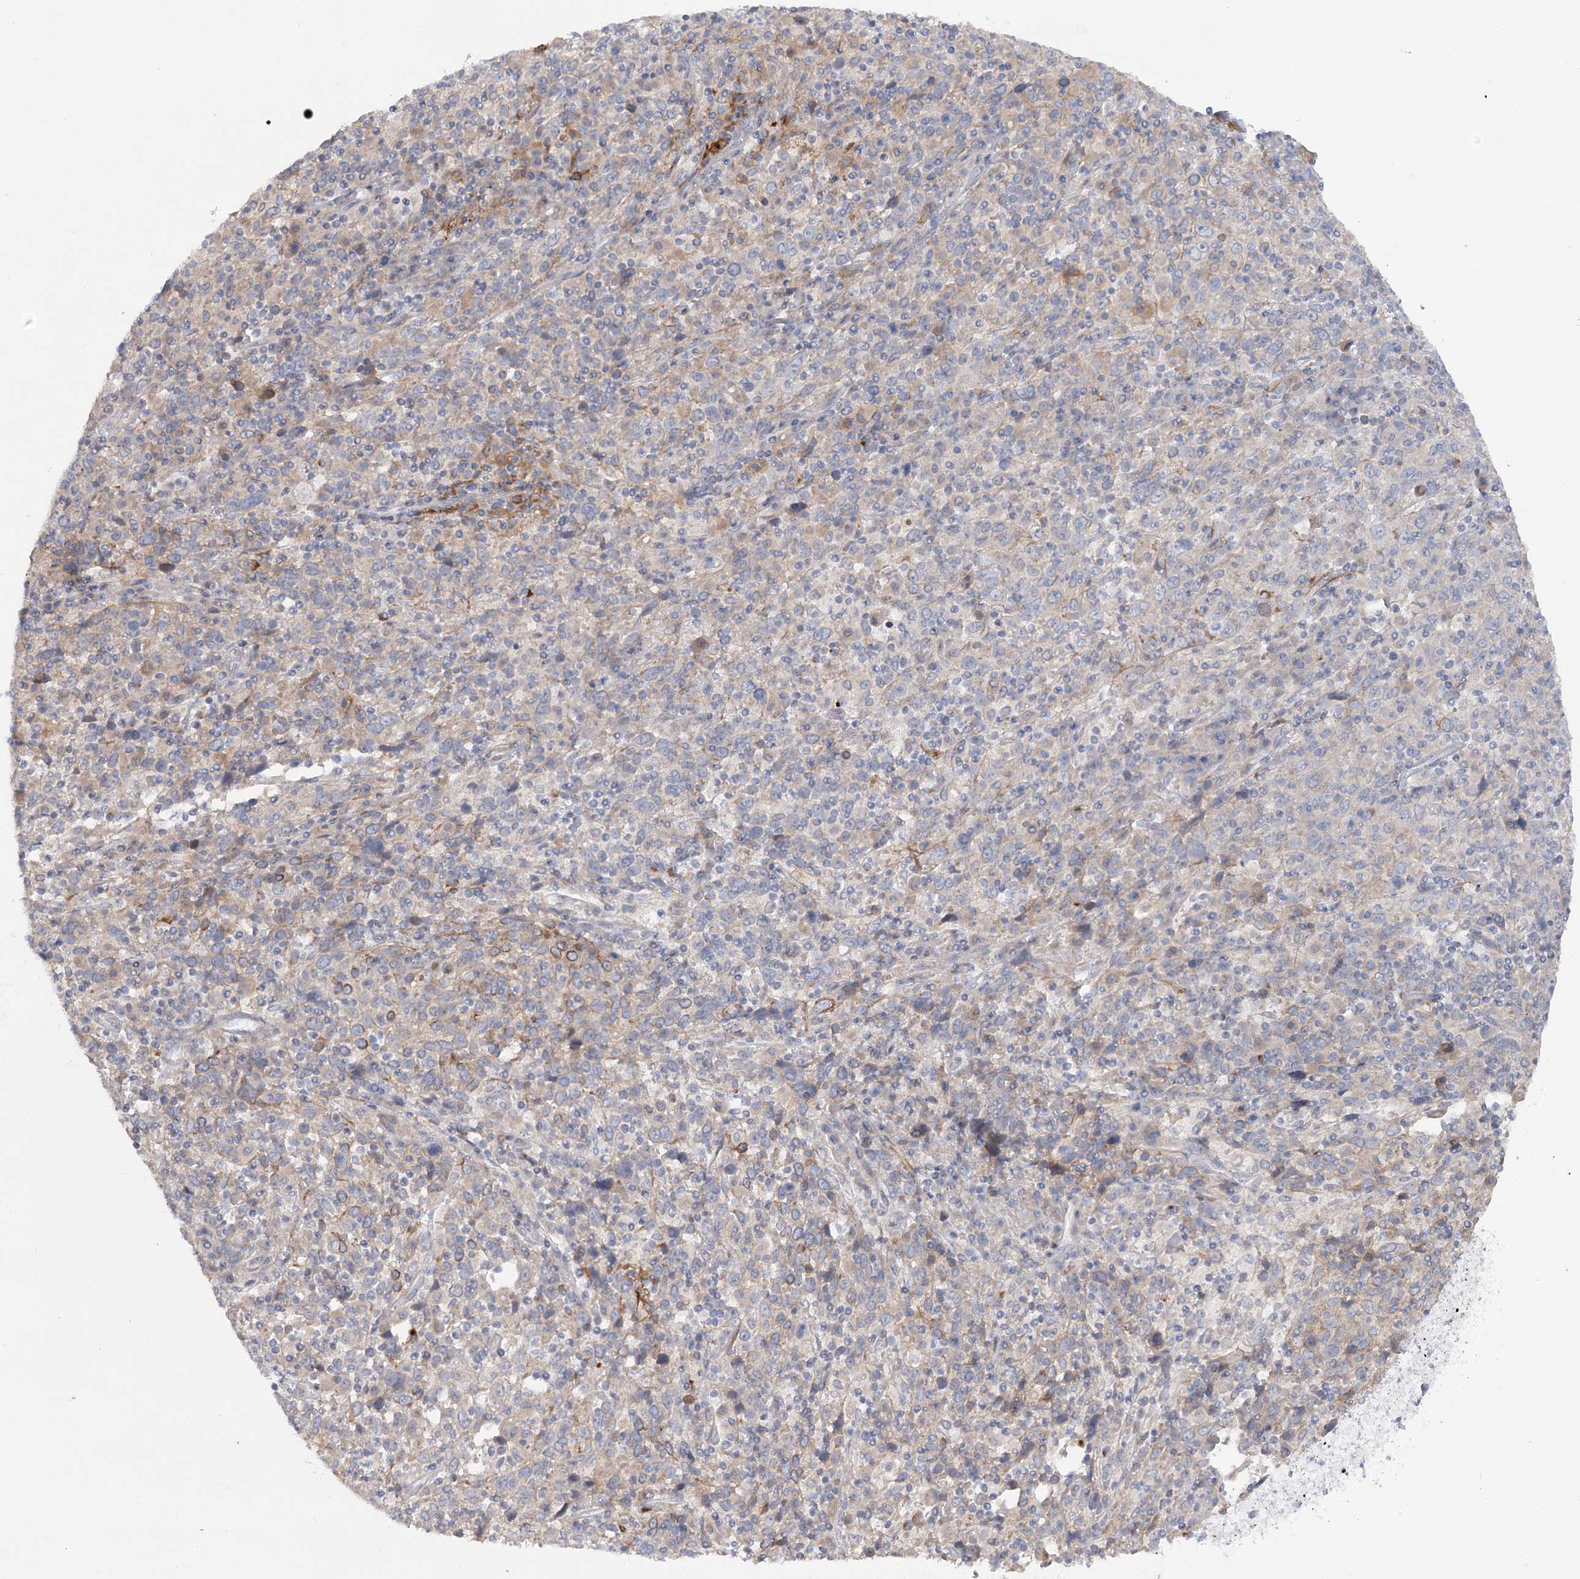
{"staining": {"intensity": "negative", "quantity": "none", "location": "none"}, "tissue": "cervical cancer", "cell_type": "Tumor cells", "image_type": "cancer", "snomed": [{"axis": "morphology", "description": "Squamous cell carcinoma, NOS"}, {"axis": "topography", "description": "Cervix"}], "caption": "Tumor cells are negative for brown protein staining in cervical squamous cell carcinoma.", "gene": "SCN11A", "patient": {"sex": "female", "age": 46}}